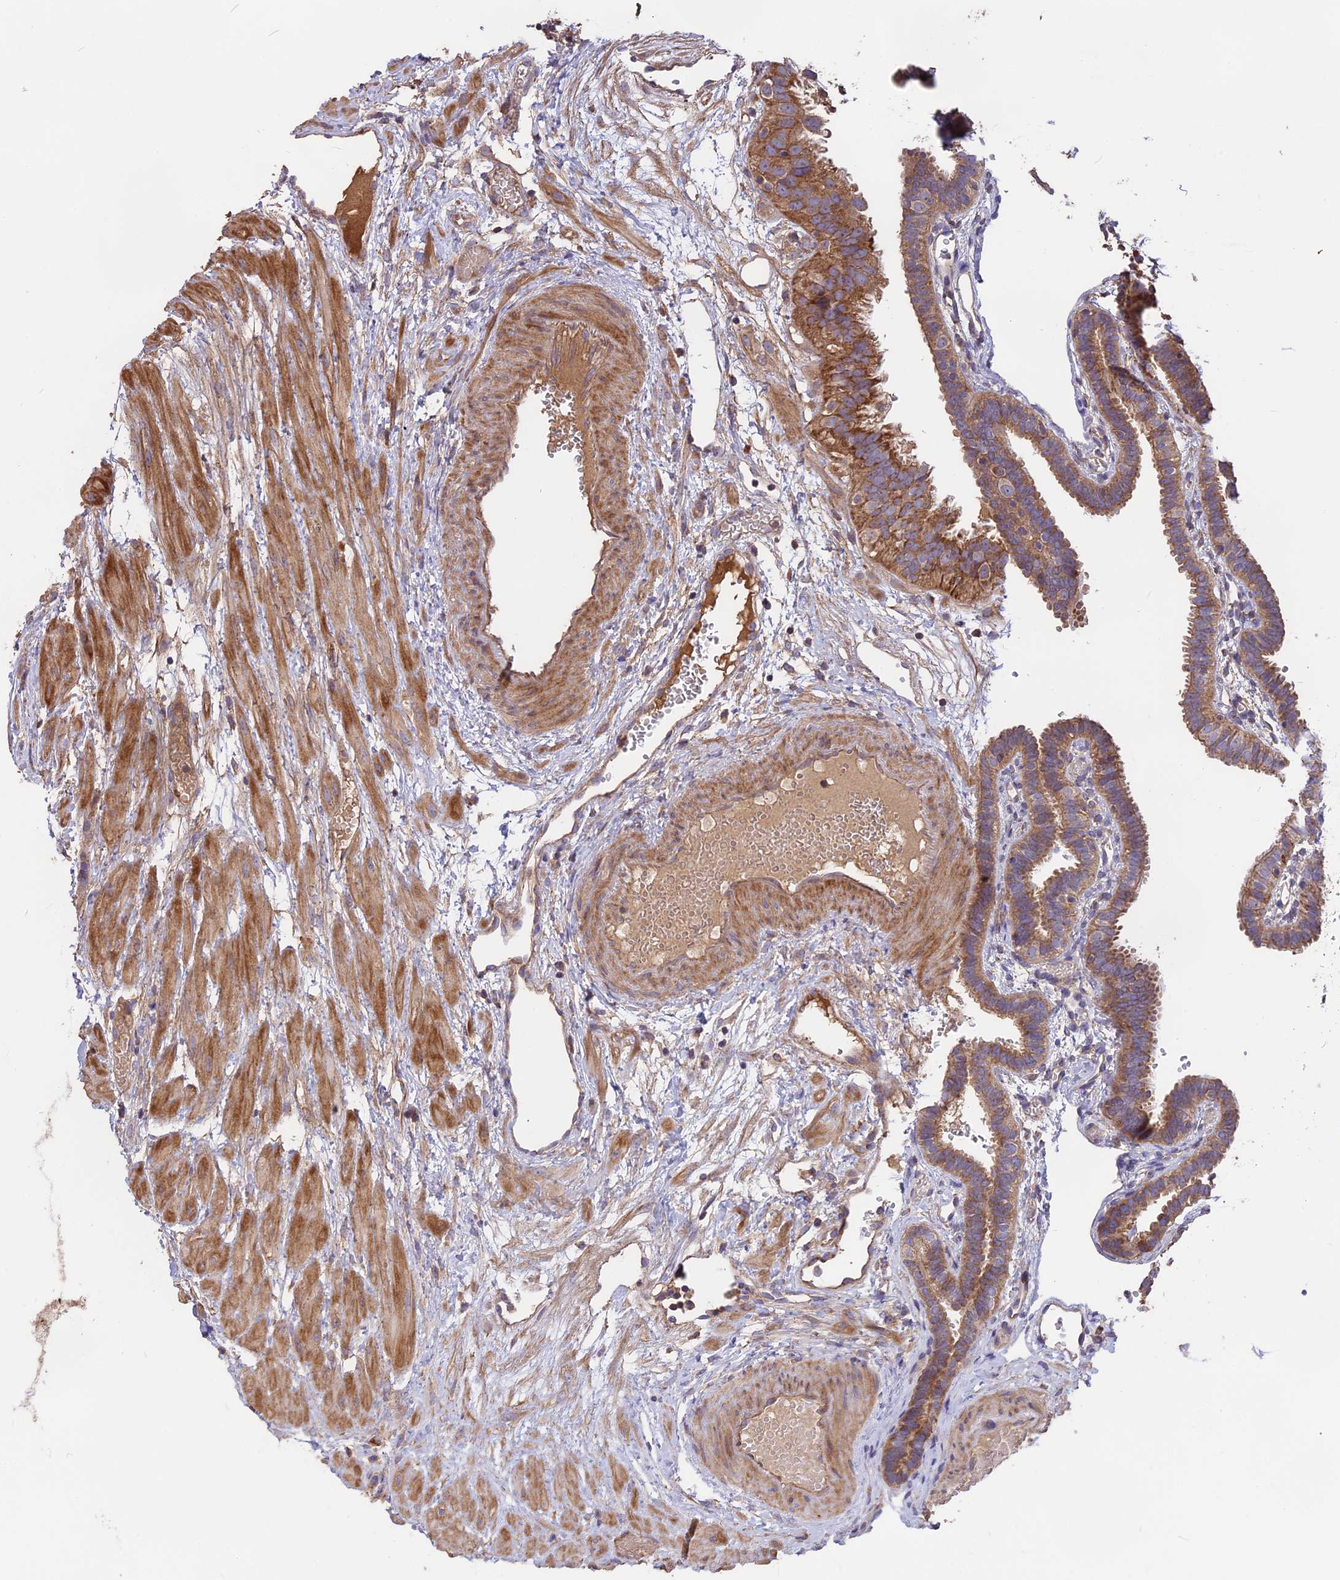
{"staining": {"intensity": "moderate", "quantity": ">75%", "location": "cytoplasmic/membranous"}, "tissue": "fallopian tube", "cell_type": "Glandular cells", "image_type": "normal", "snomed": [{"axis": "morphology", "description": "Normal tissue, NOS"}, {"axis": "topography", "description": "Fallopian tube"}], "caption": "A brown stain highlights moderate cytoplasmic/membranous expression of a protein in glandular cells of unremarkable fallopian tube. Using DAB (3,3'-diaminobenzidine) (brown) and hematoxylin (blue) stains, captured at high magnification using brightfield microscopy.", "gene": "NUDT8", "patient": {"sex": "female", "age": 37}}